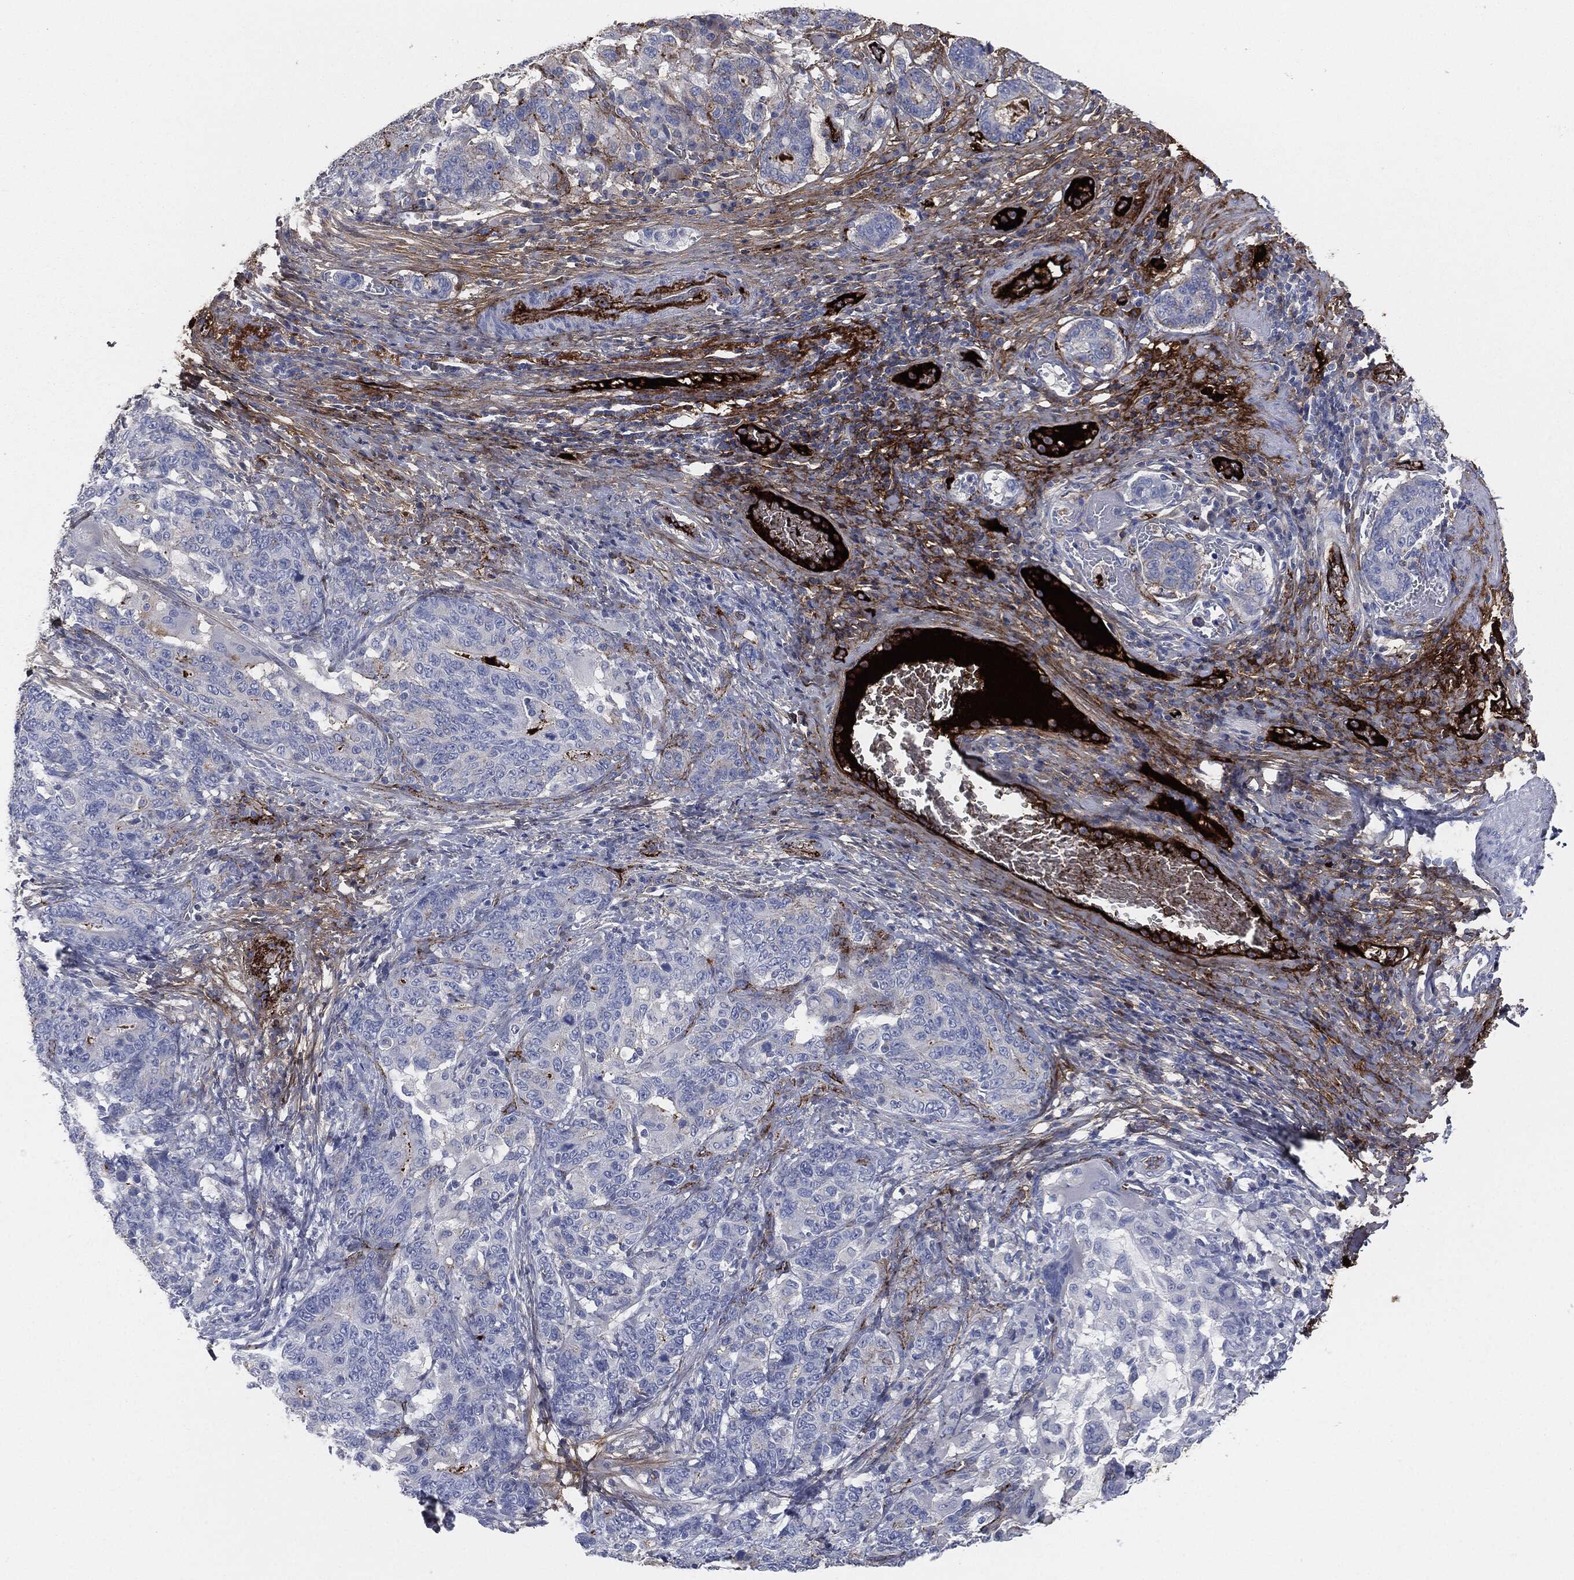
{"staining": {"intensity": "negative", "quantity": "none", "location": "none"}, "tissue": "stomach cancer", "cell_type": "Tumor cells", "image_type": "cancer", "snomed": [{"axis": "morphology", "description": "Normal tissue, NOS"}, {"axis": "morphology", "description": "Adenocarcinoma, NOS"}, {"axis": "topography", "description": "Stomach"}], "caption": "Immunohistochemical staining of adenocarcinoma (stomach) demonstrates no significant positivity in tumor cells.", "gene": "APOB", "patient": {"sex": "female", "age": 64}}